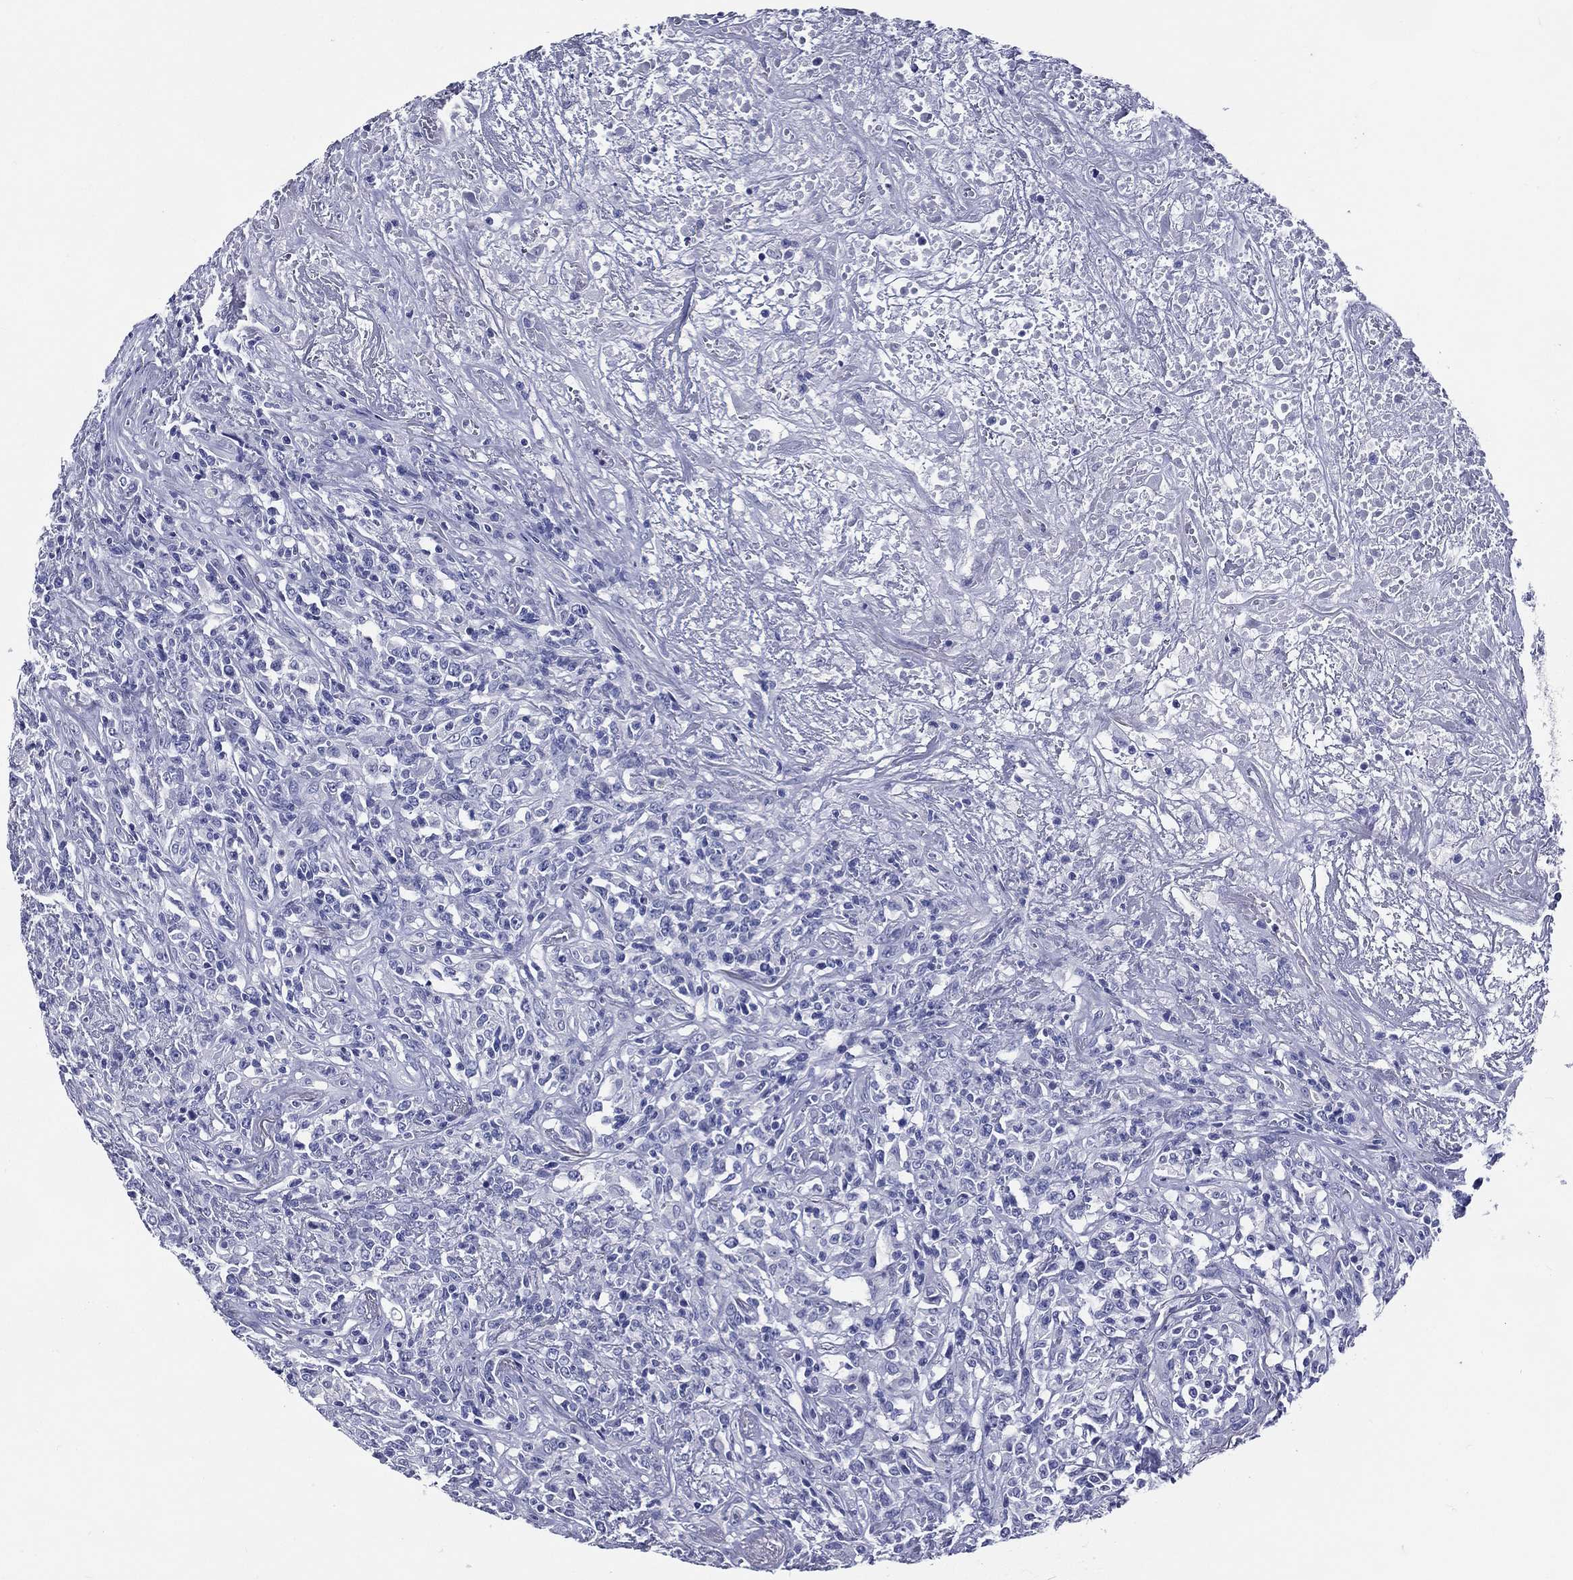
{"staining": {"intensity": "negative", "quantity": "none", "location": "none"}, "tissue": "lymphoma", "cell_type": "Tumor cells", "image_type": "cancer", "snomed": [{"axis": "morphology", "description": "Malignant lymphoma, non-Hodgkin's type, High grade"}, {"axis": "topography", "description": "Lung"}], "caption": "Lymphoma was stained to show a protein in brown. There is no significant positivity in tumor cells.", "gene": "ACE2", "patient": {"sex": "male", "age": 79}}